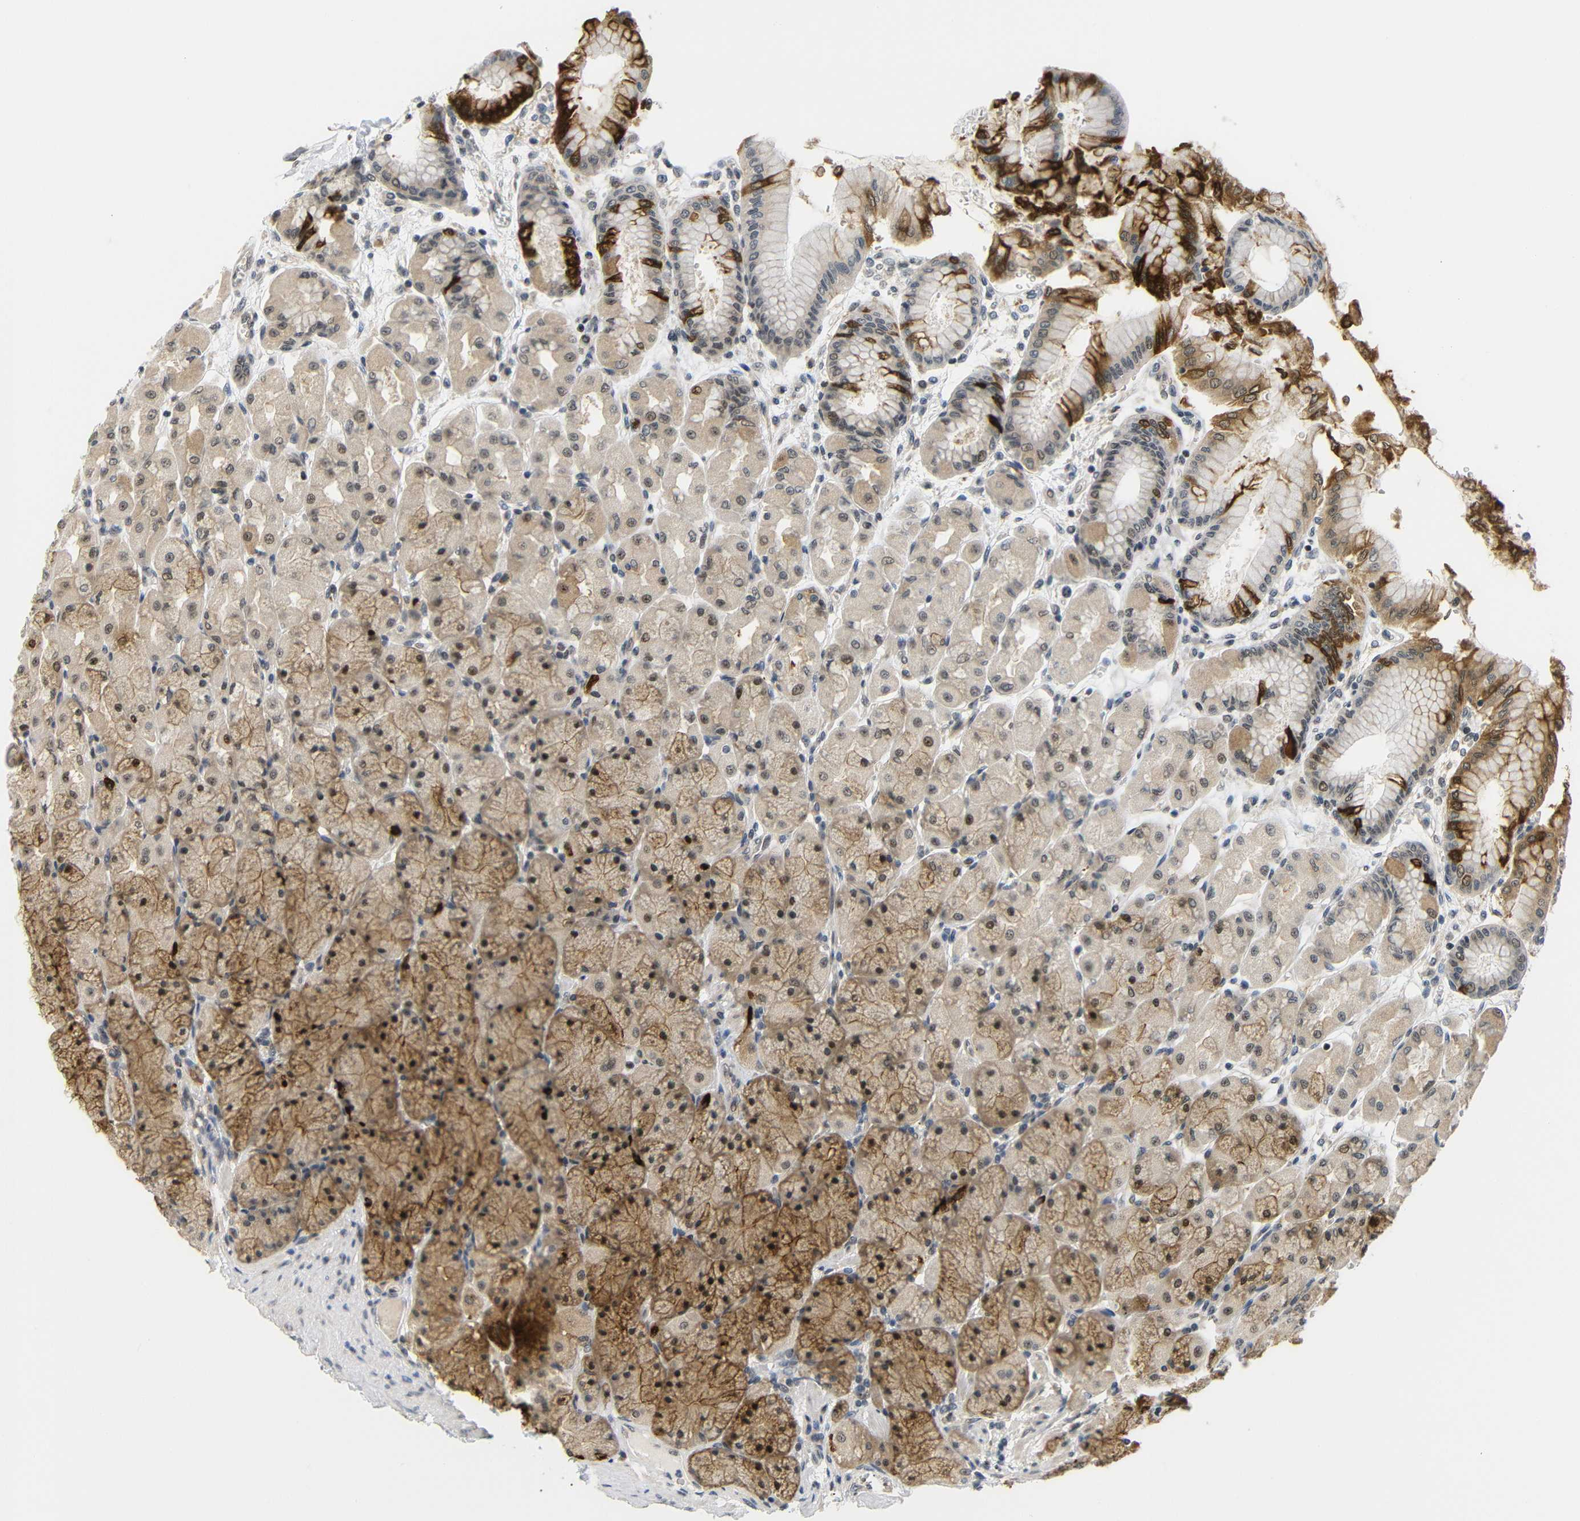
{"staining": {"intensity": "strong", "quantity": "25%-75%", "location": "cytoplasmic/membranous,nuclear"}, "tissue": "stomach", "cell_type": "Glandular cells", "image_type": "normal", "snomed": [{"axis": "morphology", "description": "Normal tissue, NOS"}, {"axis": "topography", "description": "Stomach, upper"}], "caption": "The micrograph displays staining of benign stomach, revealing strong cytoplasmic/membranous,nuclear protein staining (brown color) within glandular cells. (DAB = brown stain, brightfield microscopy at high magnification).", "gene": "GJA5", "patient": {"sex": "female", "age": 56}}